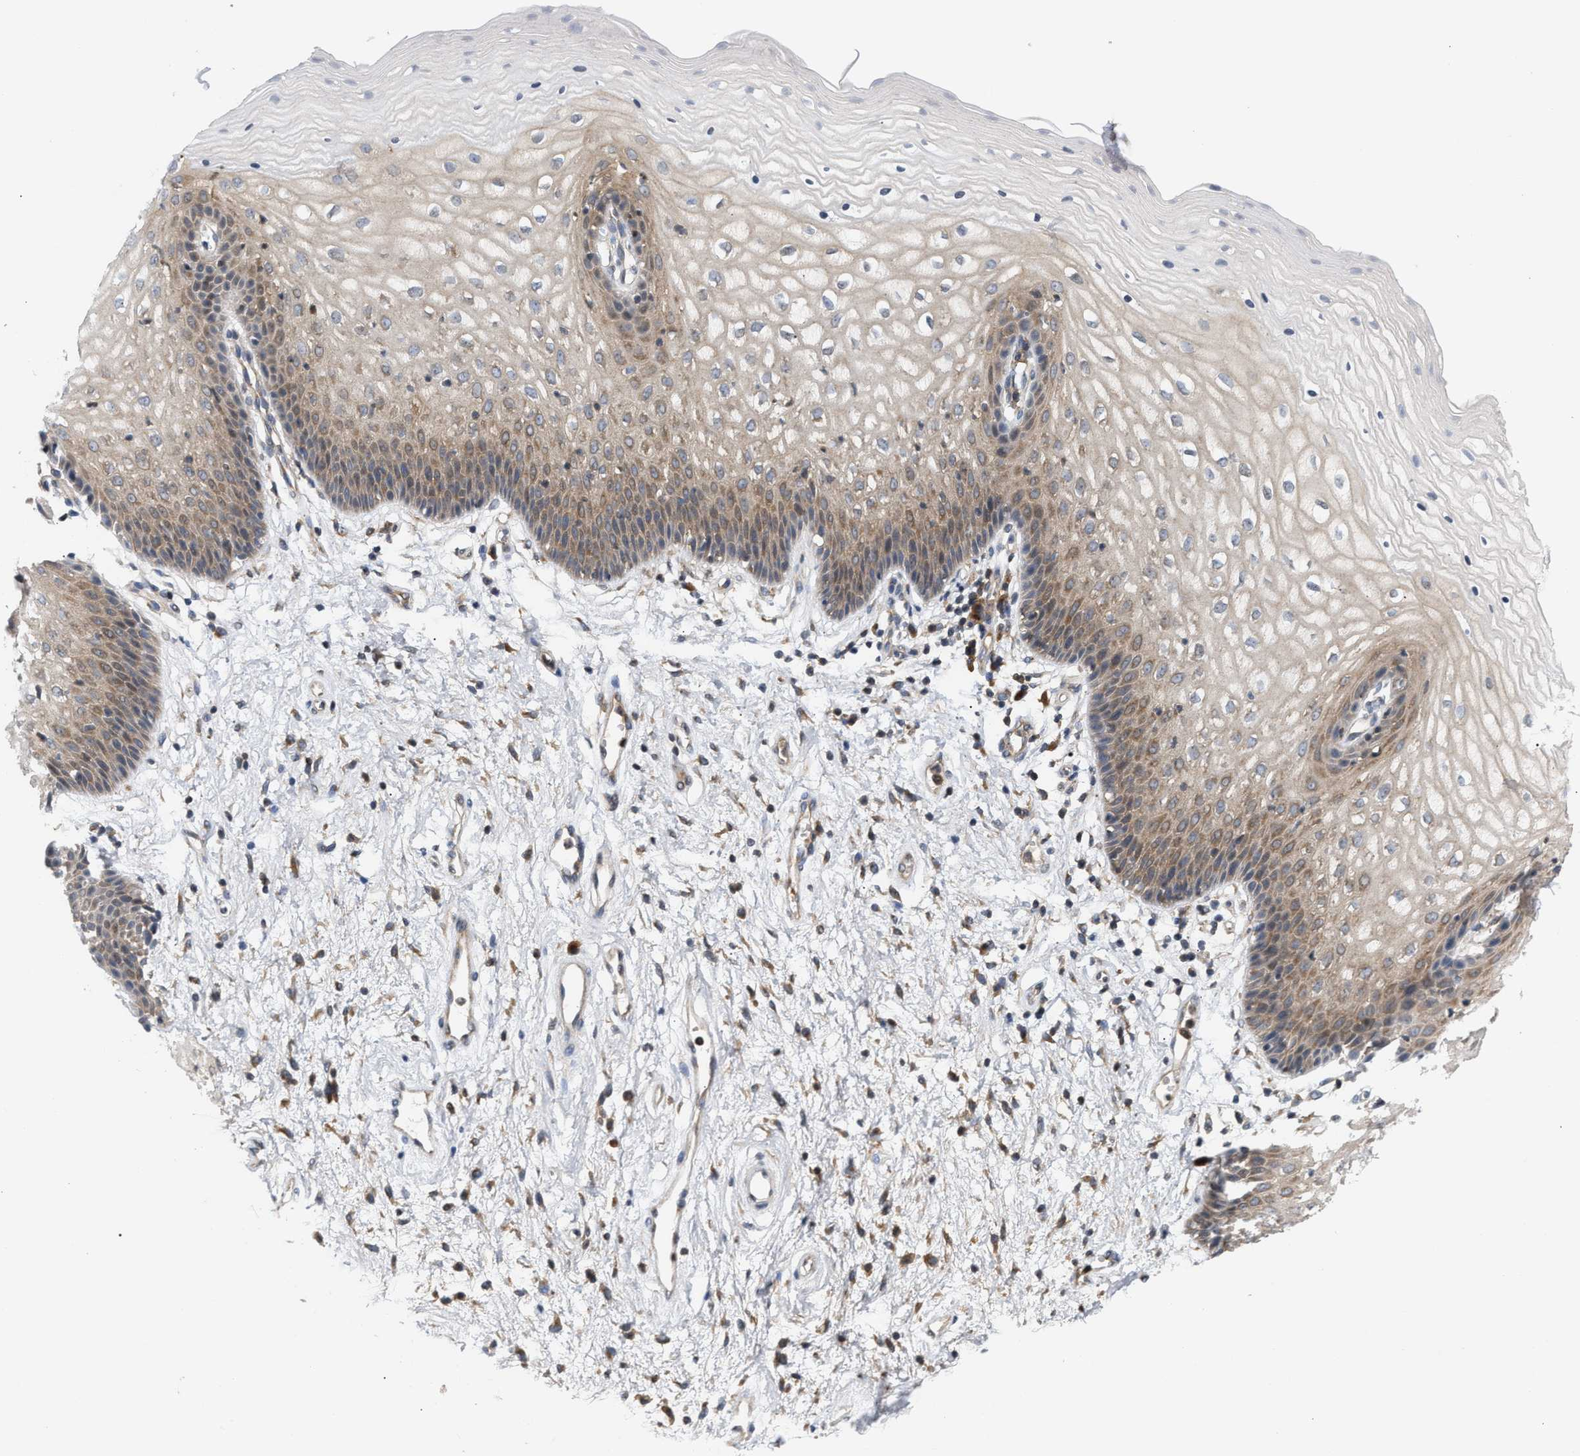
{"staining": {"intensity": "moderate", "quantity": "25%-75%", "location": "cytoplasmic/membranous"}, "tissue": "vagina", "cell_type": "Squamous epithelial cells", "image_type": "normal", "snomed": [{"axis": "morphology", "description": "Normal tissue, NOS"}, {"axis": "topography", "description": "Vagina"}], "caption": "Immunohistochemistry (IHC) (DAB) staining of normal vagina exhibits moderate cytoplasmic/membranous protein staining in about 25%-75% of squamous epithelial cells.", "gene": "DBNL", "patient": {"sex": "female", "age": 34}}